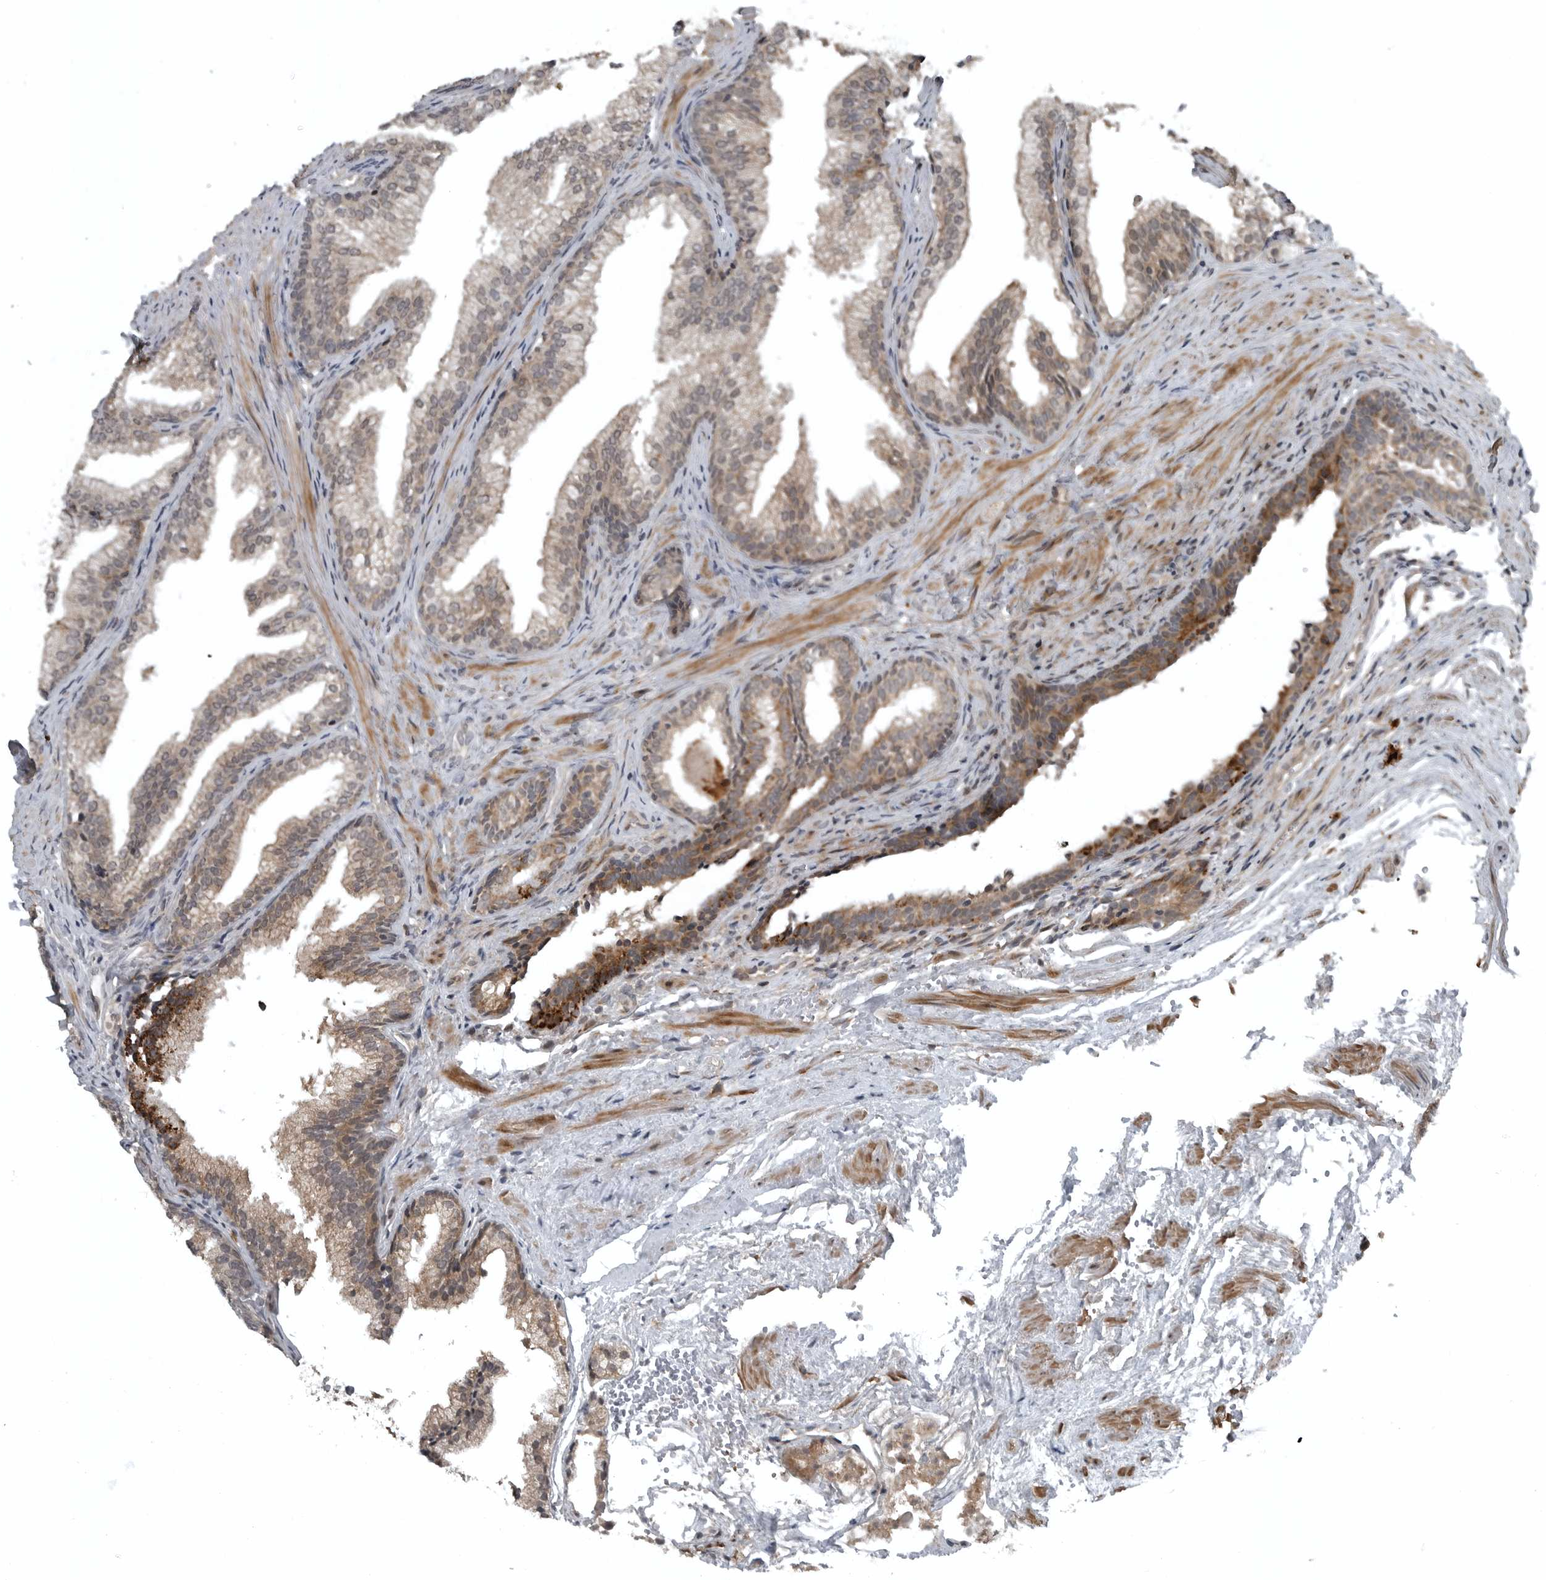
{"staining": {"intensity": "moderate", "quantity": "25%-75%", "location": "cytoplasmic/membranous,nuclear"}, "tissue": "prostate", "cell_type": "Glandular cells", "image_type": "normal", "snomed": [{"axis": "morphology", "description": "Normal tissue, NOS"}, {"axis": "topography", "description": "Prostate"}], "caption": "A brown stain highlights moderate cytoplasmic/membranous,nuclear expression of a protein in glandular cells of normal human prostate. Ihc stains the protein in brown and the nuclei are stained blue.", "gene": "GAK", "patient": {"sex": "male", "age": 76}}